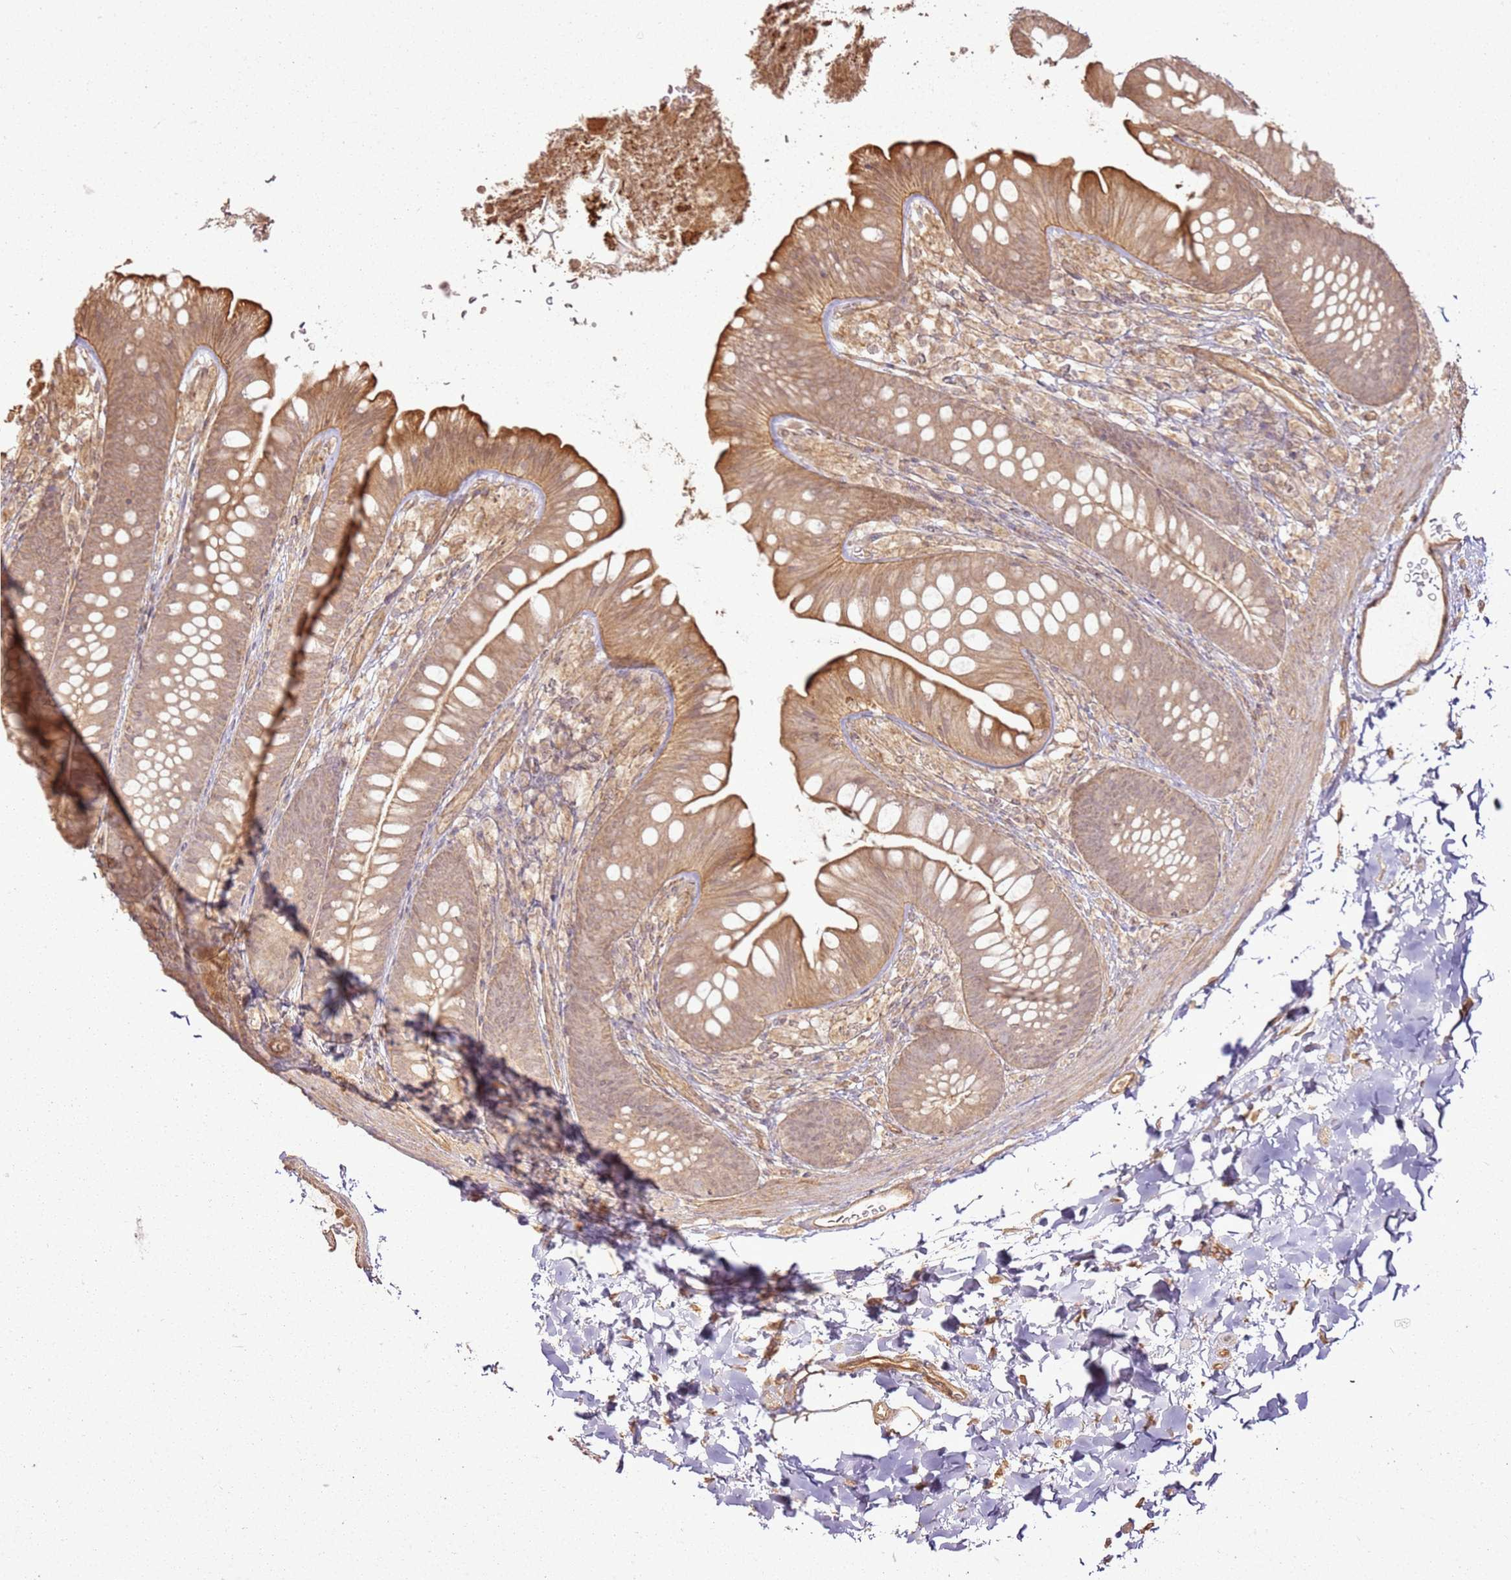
{"staining": {"intensity": "moderate", "quantity": ">75%", "location": "cytoplasmic/membranous"}, "tissue": "colon", "cell_type": "Endothelial cells", "image_type": "normal", "snomed": [{"axis": "morphology", "description": "Normal tissue, NOS"}, {"axis": "topography", "description": "Colon"}], "caption": "Immunohistochemical staining of normal human colon demonstrates medium levels of moderate cytoplasmic/membranous expression in approximately >75% of endothelial cells.", "gene": "ZNF776", "patient": {"sex": "female", "age": 62}}